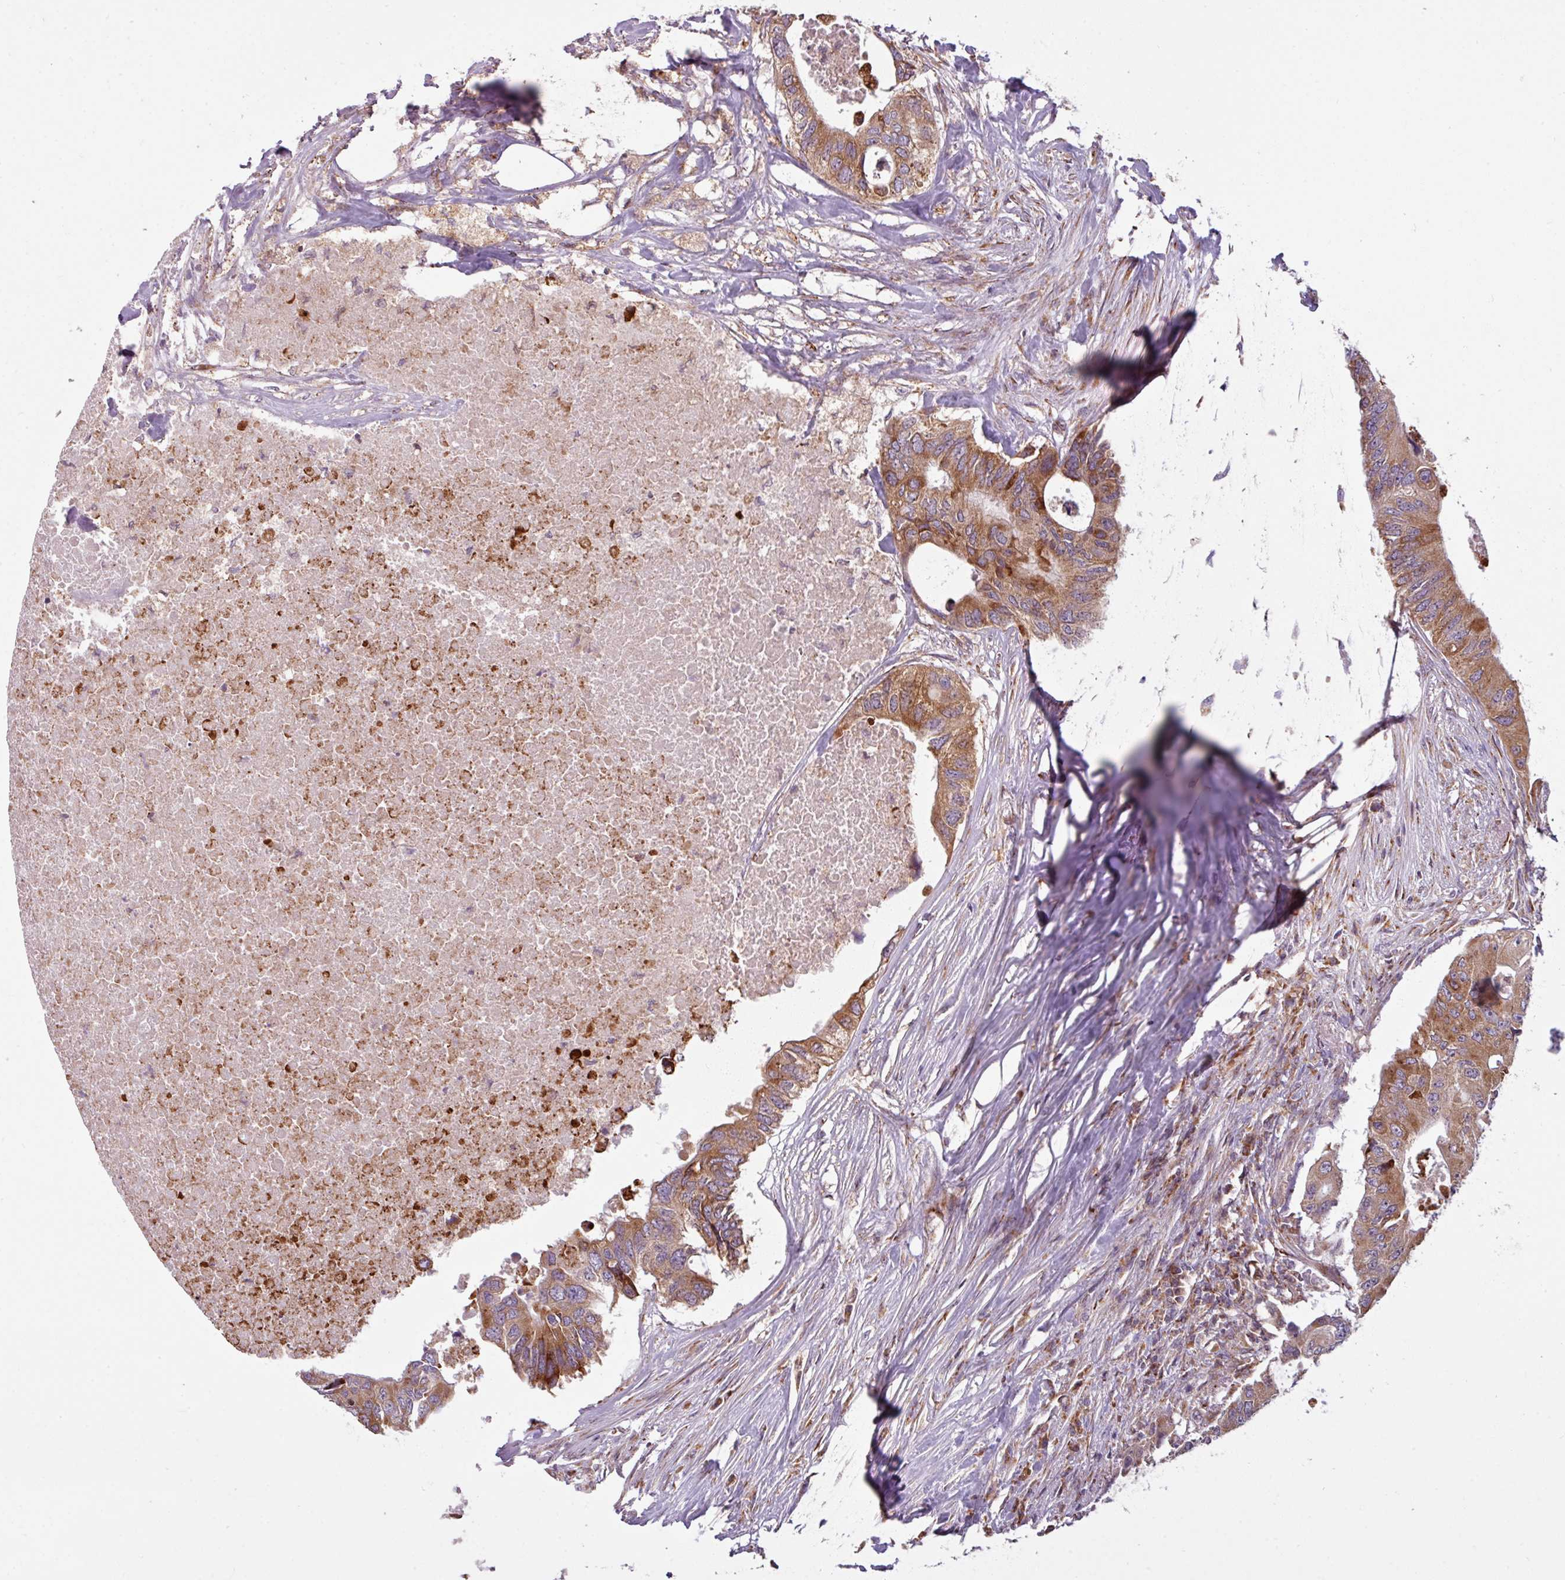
{"staining": {"intensity": "moderate", "quantity": ">75%", "location": "cytoplasmic/membranous"}, "tissue": "colorectal cancer", "cell_type": "Tumor cells", "image_type": "cancer", "snomed": [{"axis": "morphology", "description": "Adenocarcinoma, NOS"}, {"axis": "topography", "description": "Colon"}], "caption": "Immunohistochemical staining of human colorectal cancer (adenocarcinoma) demonstrates medium levels of moderate cytoplasmic/membranous expression in about >75% of tumor cells.", "gene": "MAGT1", "patient": {"sex": "male", "age": 71}}